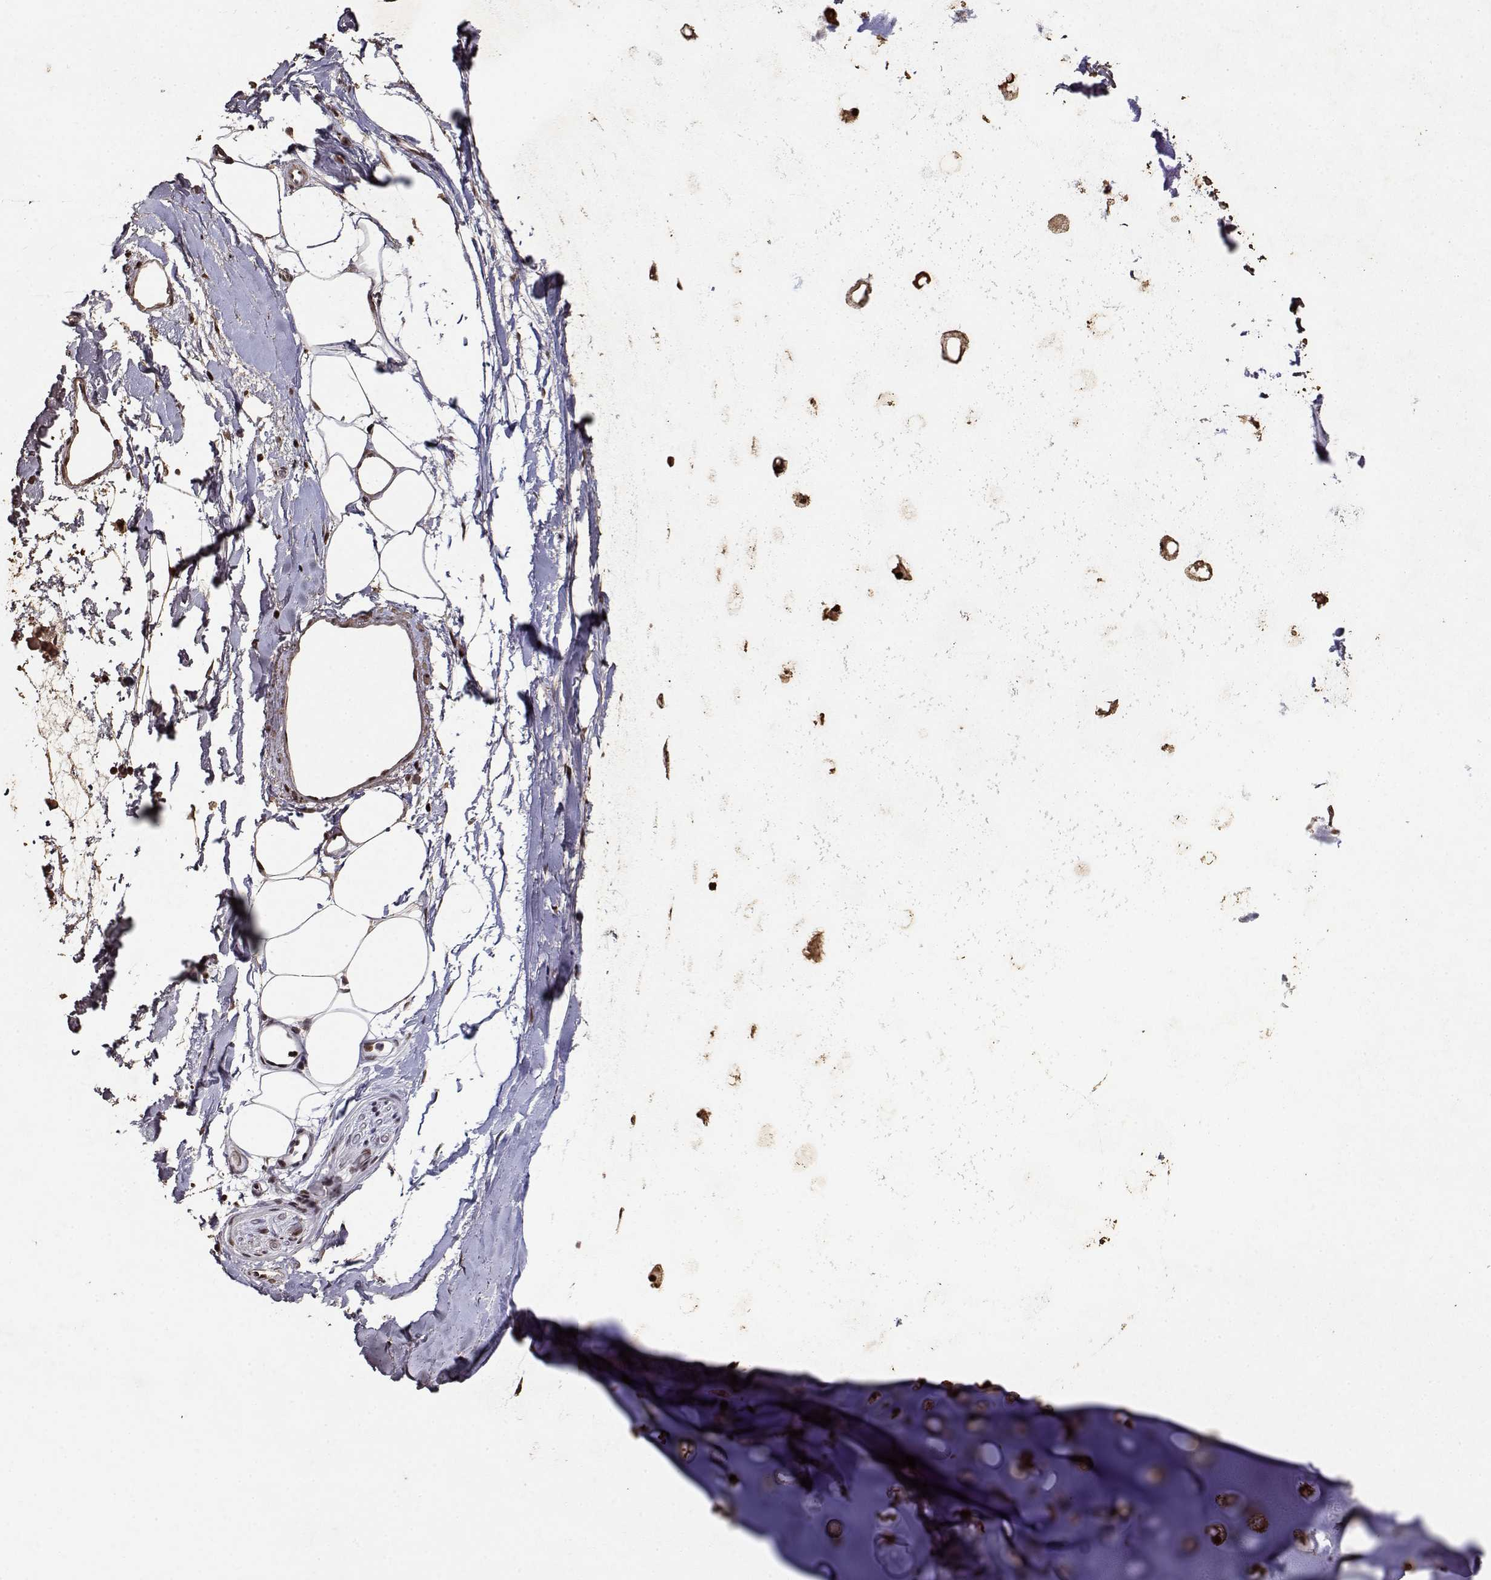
{"staining": {"intensity": "strong", "quantity": ">75%", "location": "nuclear"}, "tissue": "adipose tissue", "cell_type": "Adipocytes", "image_type": "normal", "snomed": [{"axis": "morphology", "description": "Normal tissue, NOS"}, {"axis": "topography", "description": "Cartilage tissue"}, {"axis": "topography", "description": "Bronchus"}], "caption": "An immunohistochemistry image of benign tissue is shown. Protein staining in brown highlights strong nuclear positivity in adipose tissue within adipocytes.", "gene": "TOE1", "patient": {"sex": "male", "age": 58}}